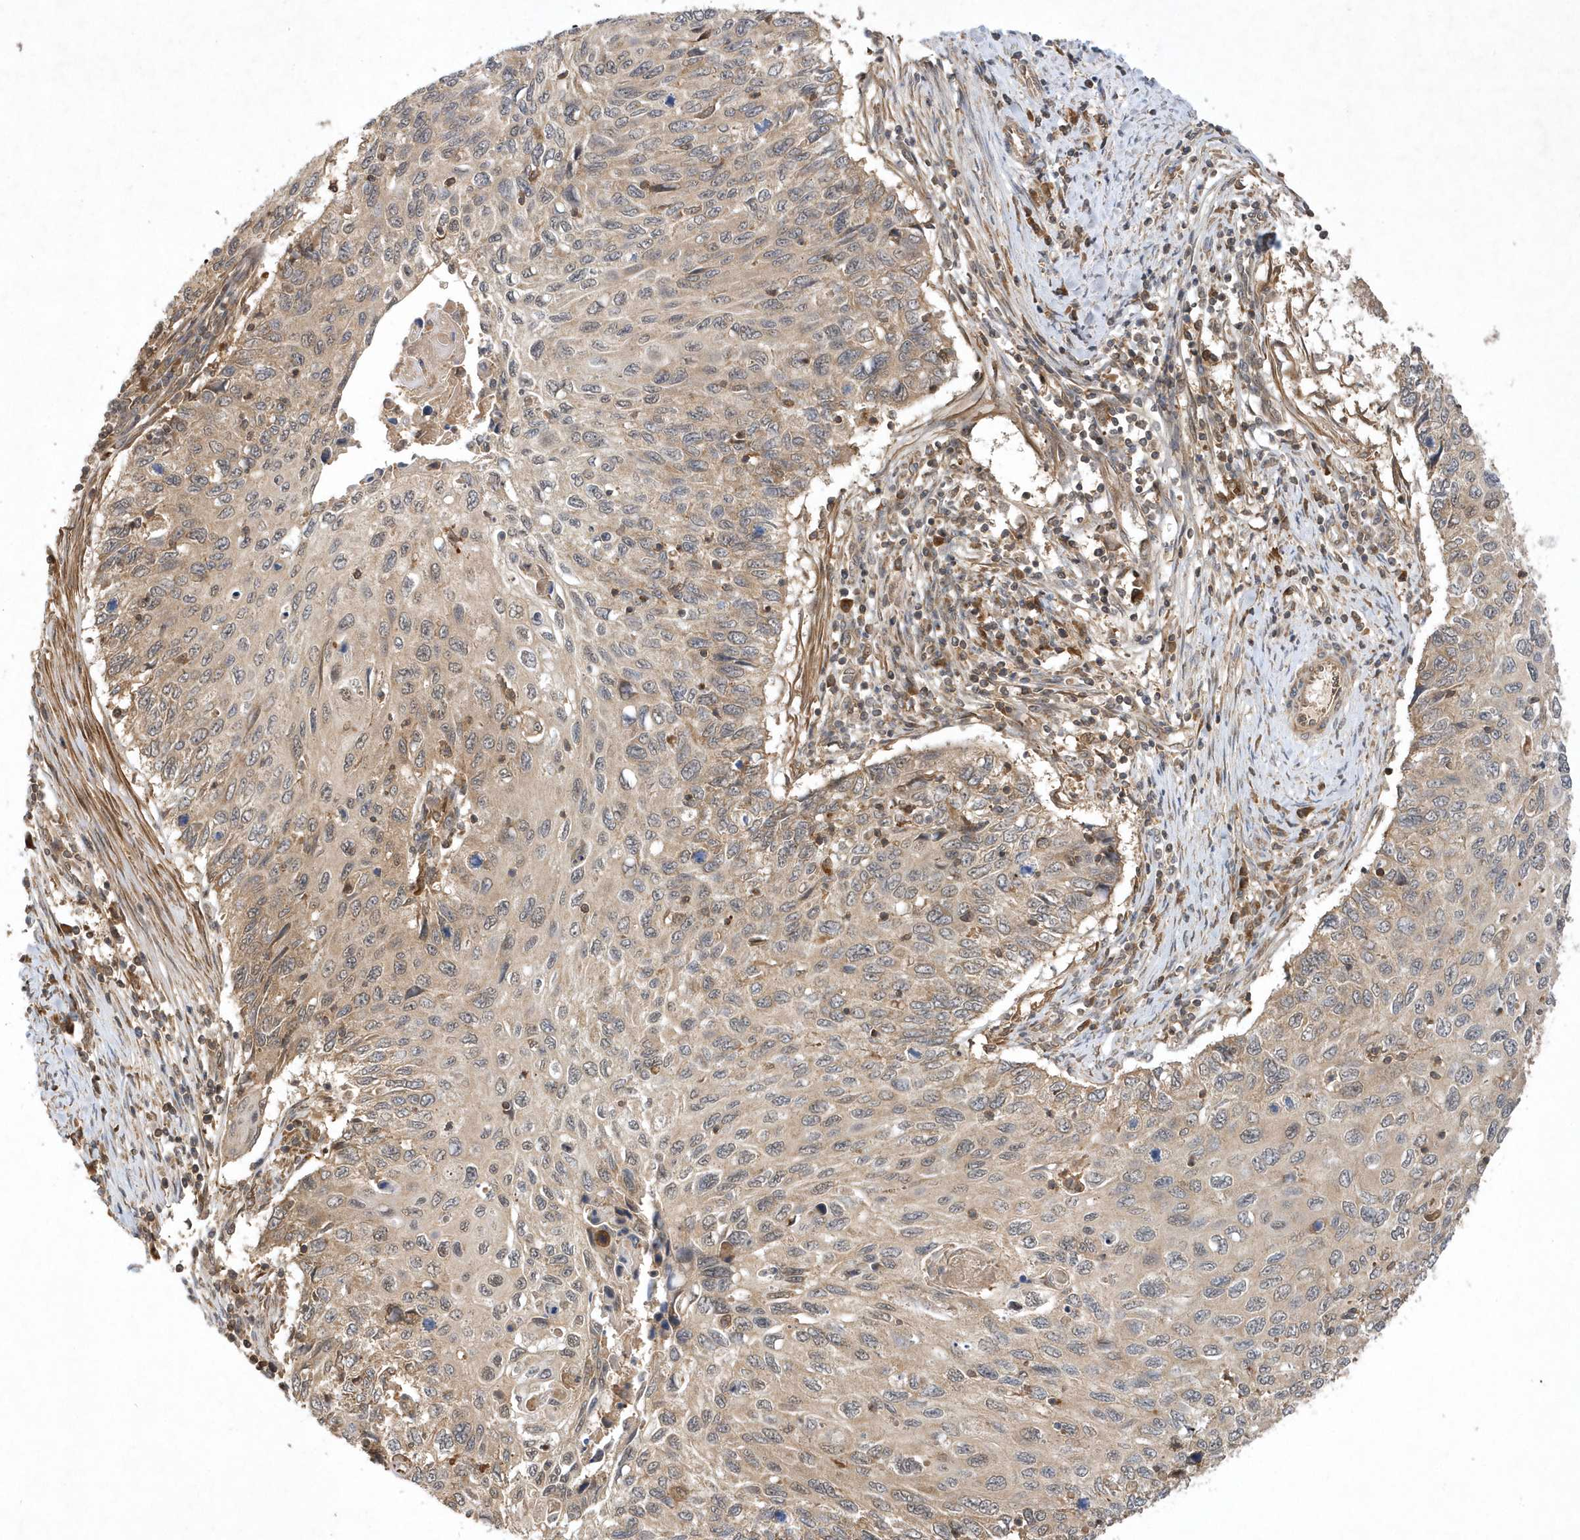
{"staining": {"intensity": "weak", "quantity": ">75%", "location": "cytoplasmic/membranous,nuclear"}, "tissue": "cervical cancer", "cell_type": "Tumor cells", "image_type": "cancer", "snomed": [{"axis": "morphology", "description": "Squamous cell carcinoma, NOS"}, {"axis": "topography", "description": "Cervix"}], "caption": "Immunohistochemical staining of human squamous cell carcinoma (cervical) demonstrates weak cytoplasmic/membranous and nuclear protein positivity in approximately >75% of tumor cells.", "gene": "GFM2", "patient": {"sex": "female", "age": 70}}